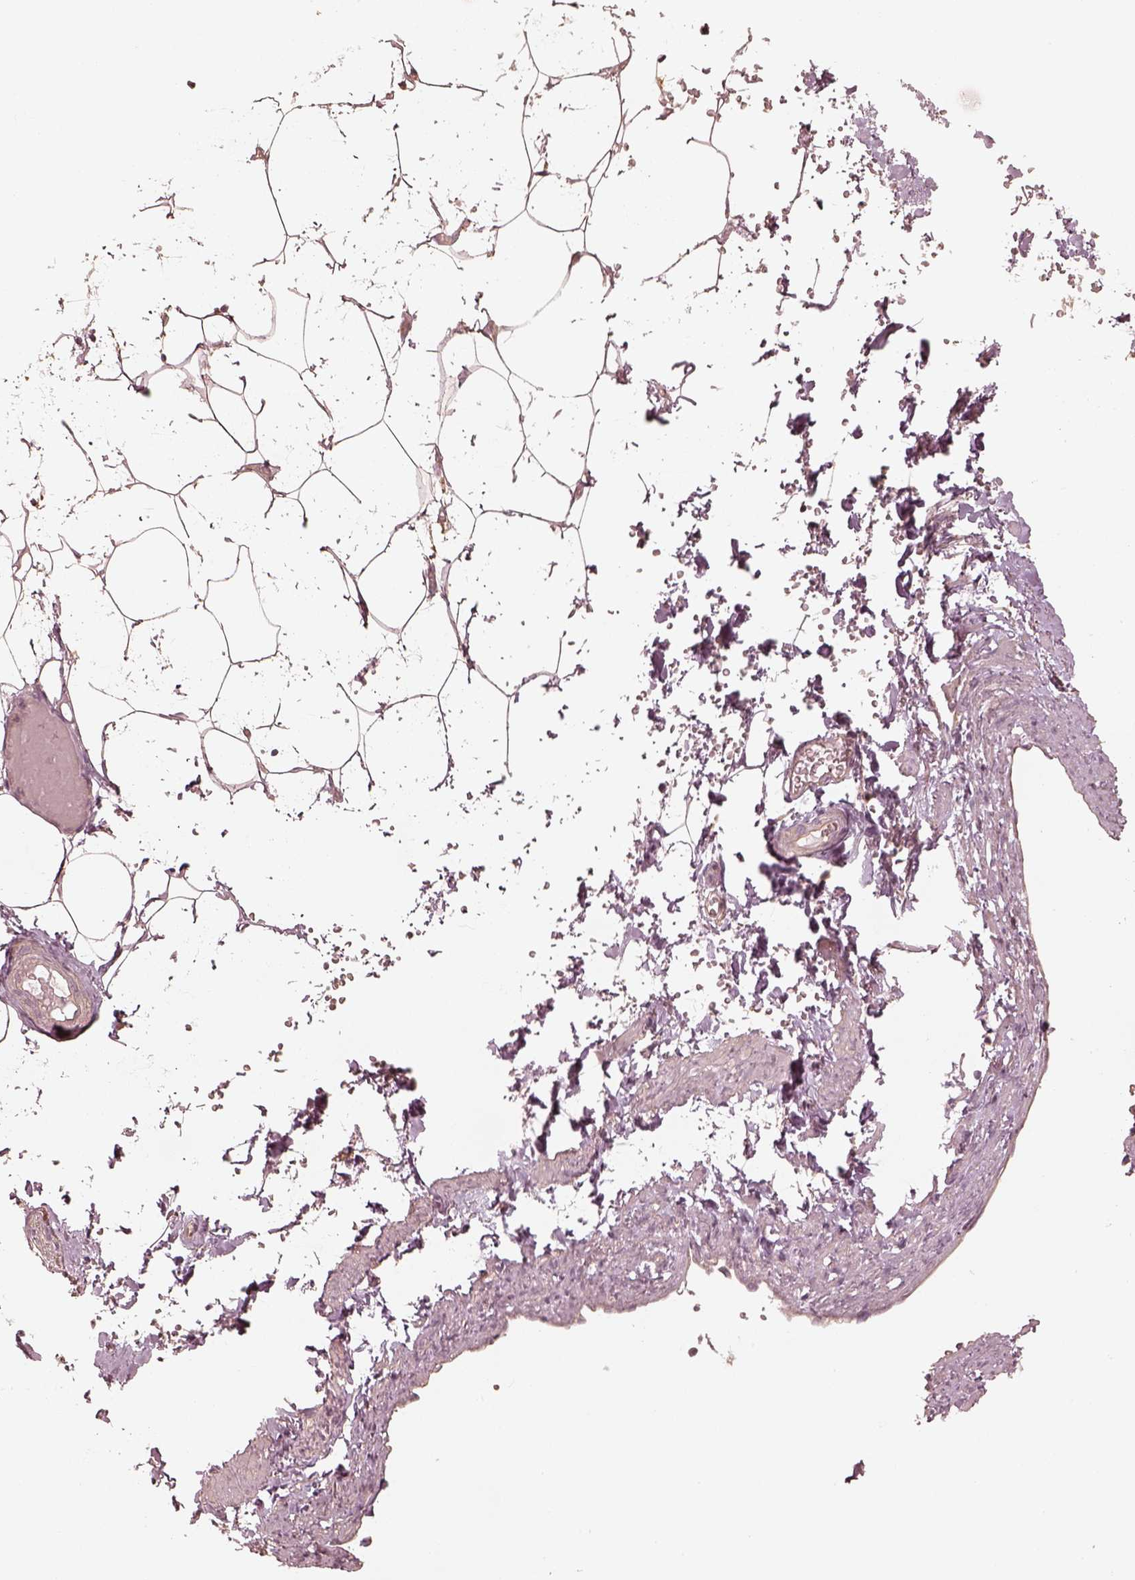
{"staining": {"intensity": "weak", "quantity": "25%-75%", "location": "cytoplasmic/membranous"}, "tissue": "adipose tissue", "cell_type": "Adipocytes", "image_type": "normal", "snomed": [{"axis": "morphology", "description": "Normal tissue, NOS"}, {"axis": "topography", "description": "Prostate"}, {"axis": "topography", "description": "Peripheral nerve tissue"}], "caption": "Adipocytes display low levels of weak cytoplasmic/membranous positivity in about 25%-75% of cells in normal adipose tissue.", "gene": "KIF5C", "patient": {"sex": "male", "age": 55}}